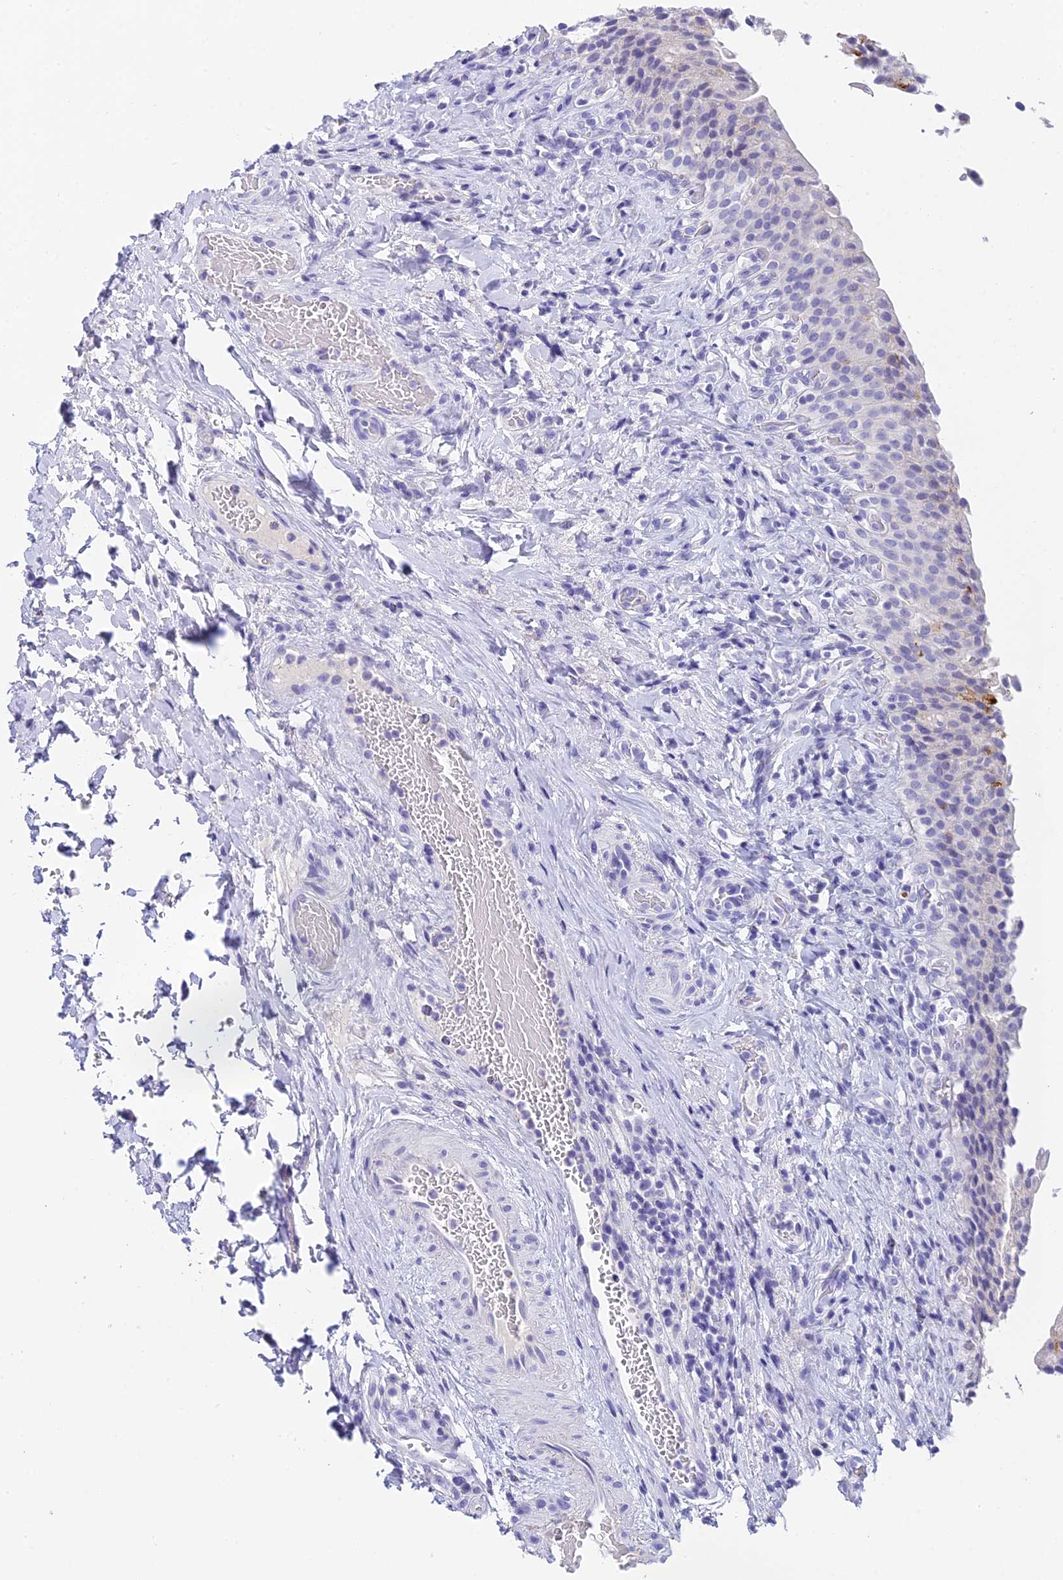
{"staining": {"intensity": "negative", "quantity": "none", "location": "none"}, "tissue": "urinary bladder", "cell_type": "Urothelial cells", "image_type": "normal", "snomed": [{"axis": "morphology", "description": "Normal tissue, NOS"}, {"axis": "morphology", "description": "Inflammation, NOS"}, {"axis": "topography", "description": "Urinary bladder"}], "caption": "IHC of normal human urinary bladder demonstrates no staining in urothelial cells.", "gene": "C12orf29", "patient": {"sex": "male", "age": 64}}